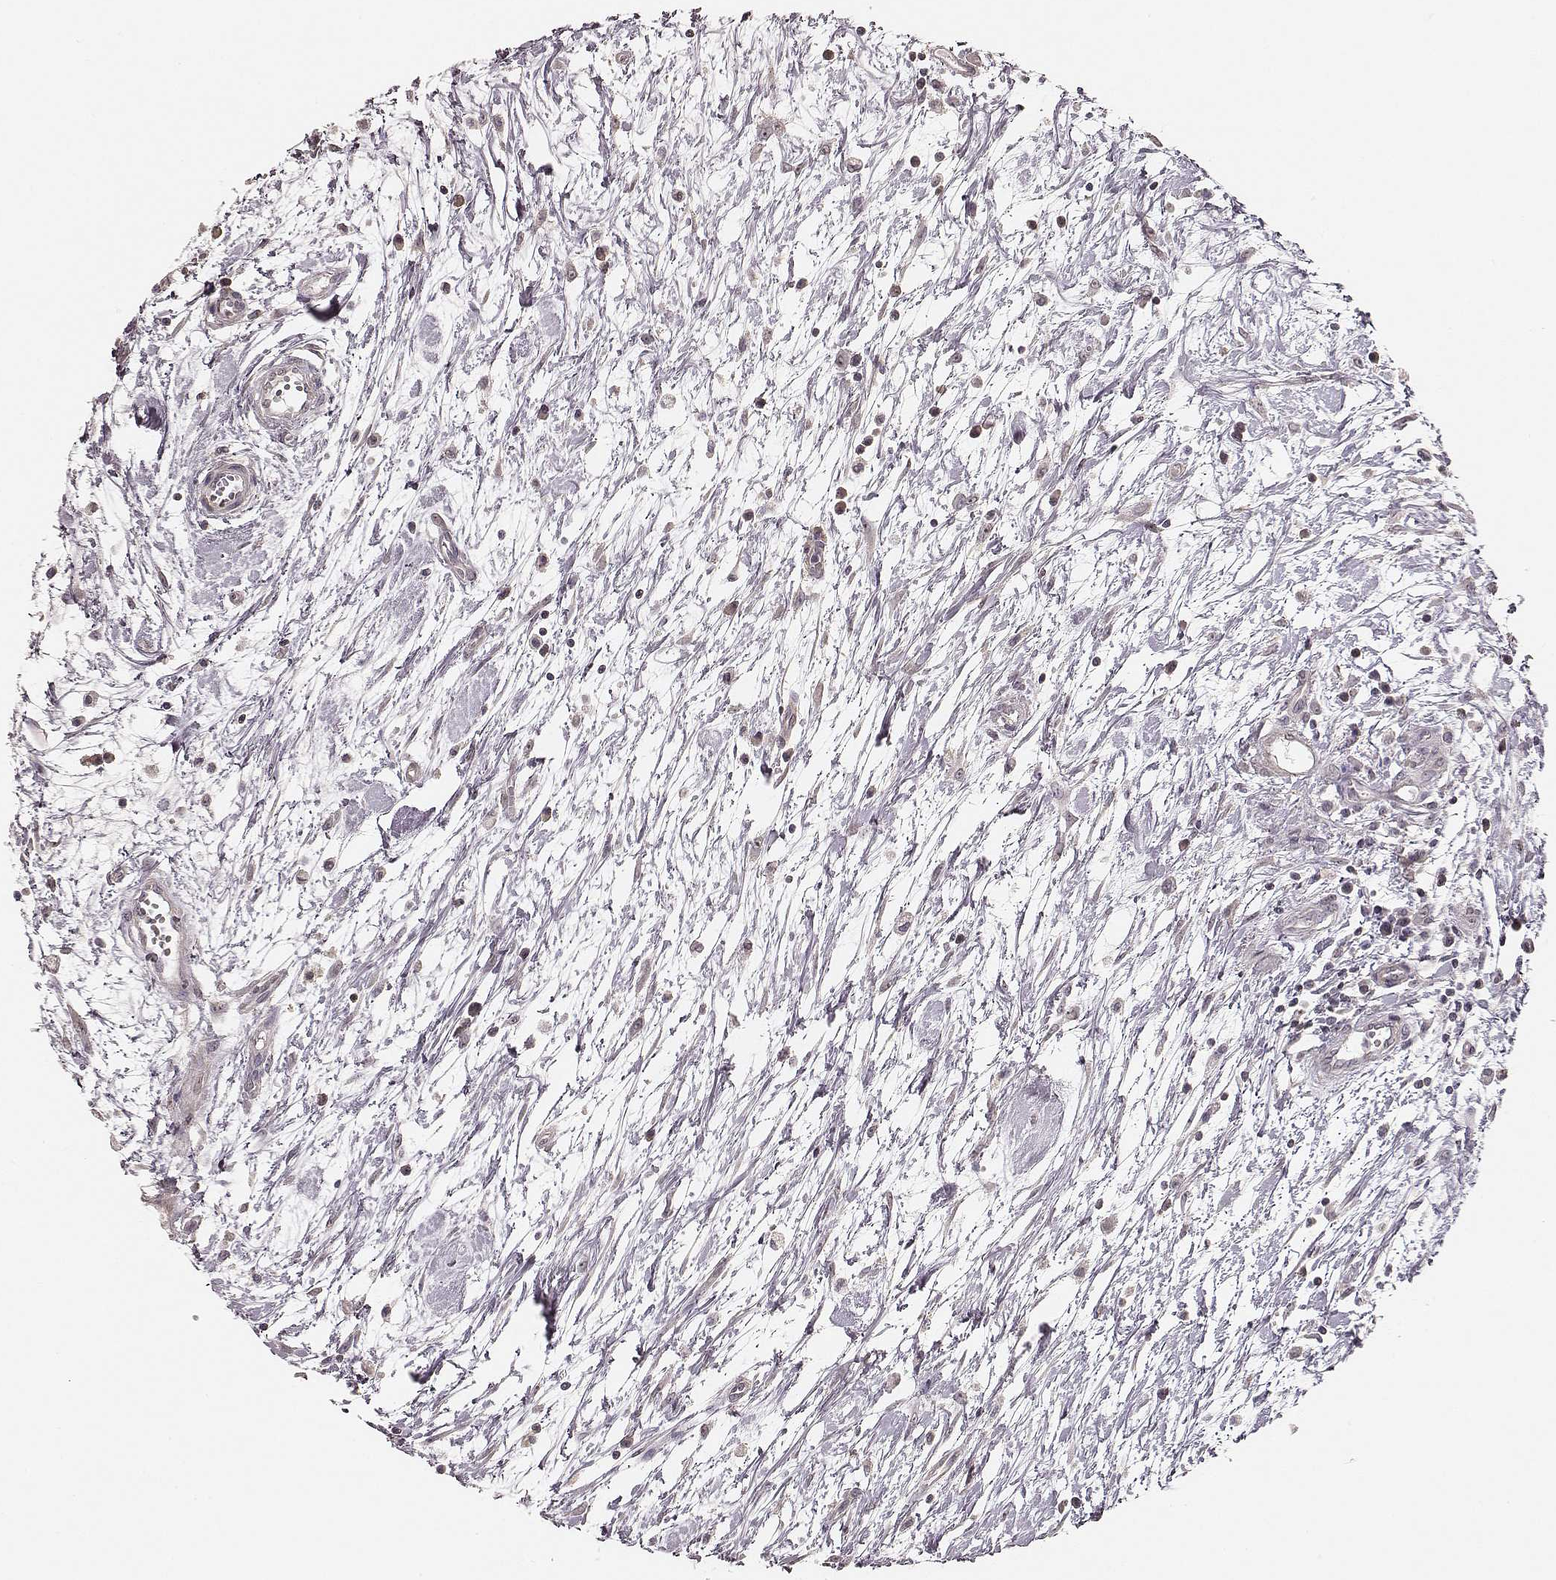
{"staining": {"intensity": "negative", "quantity": "none", "location": "none"}, "tissue": "testis cancer", "cell_type": "Tumor cells", "image_type": "cancer", "snomed": [{"axis": "morphology", "description": "Carcinoma, Embryonal, NOS"}, {"axis": "morphology", "description": "Teratoma, malignant, NOS"}, {"axis": "topography", "description": "Testis"}], "caption": "There is no significant staining in tumor cells of testis cancer.", "gene": "LY6K", "patient": {"sex": "male", "age": 44}}